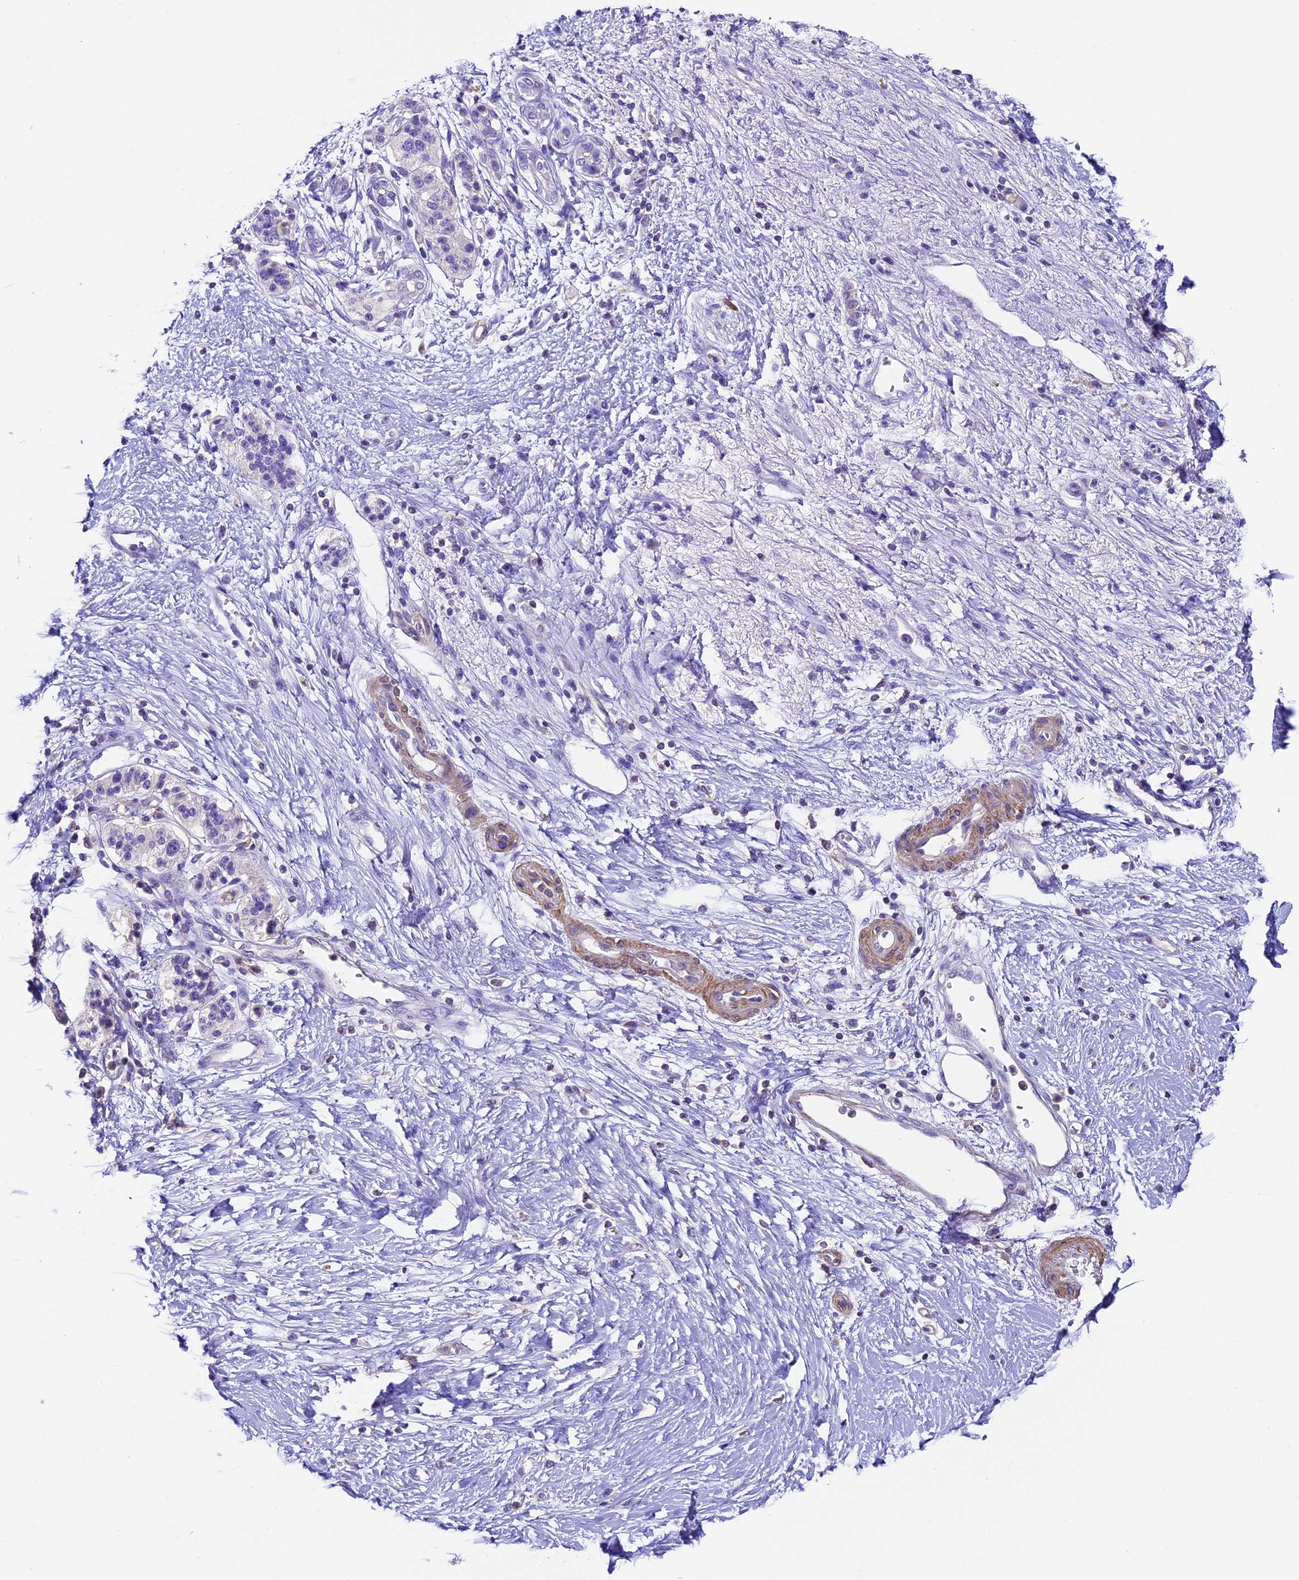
{"staining": {"intensity": "negative", "quantity": "none", "location": "none"}, "tissue": "pancreatic cancer", "cell_type": "Tumor cells", "image_type": "cancer", "snomed": [{"axis": "morphology", "description": "Adenocarcinoma, NOS"}, {"axis": "topography", "description": "Pancreas"}], "caption": "DAB (3,3'-diaminobenzidine) immunohistochemical staining of pancreatic adenocarcinoma shows no significant staining in tumor cells. The staining is performed using DAB brown chromogen with nuclei counter-stained in using hematoxylin.", "gene": "TBC1D1", "patient": {"sex": "male", "age": 50}}